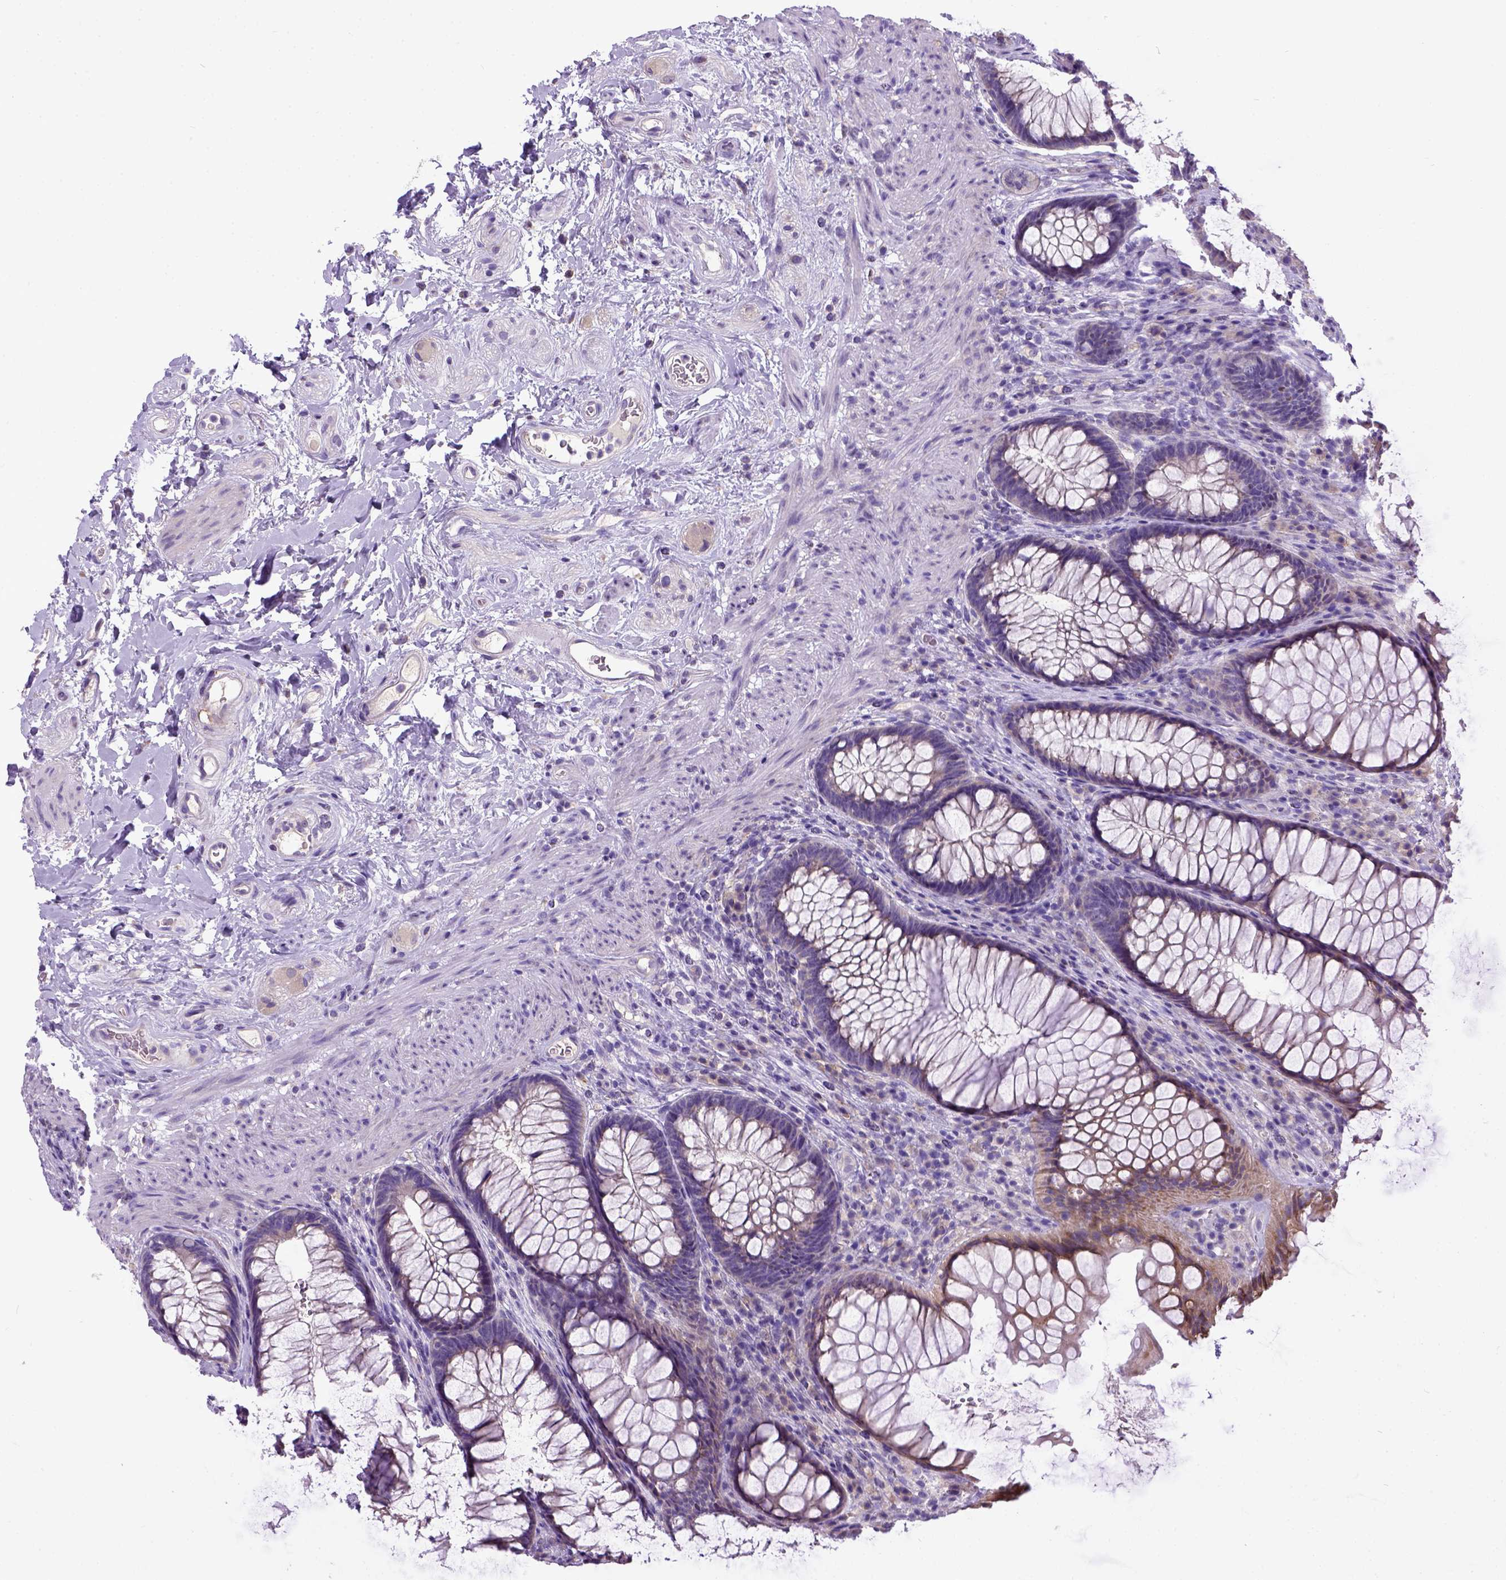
{"staining": {"intensity": "moderate", "quantity": "25%-75%", "location": "cytoplasmic/membranous,nuclear"}, "tissue": "rectum", "cell_type": "Glandular cells", "image_type": "normal", "snomed": [{"axis": "morphology", "description": "Normal tissue, NOS"}, {"axis": "topography", "description": "Smooth muscle"}, {"axis": "topography", "description": "Rectum"}], "caption": "An image of human rectum stained for a protein demonstrates moderate cytoplasmic/membranous,nuclear brown staining in glandular cells.", "gene": "NEK5", "patient": {"sex": "male", "age": 53}}